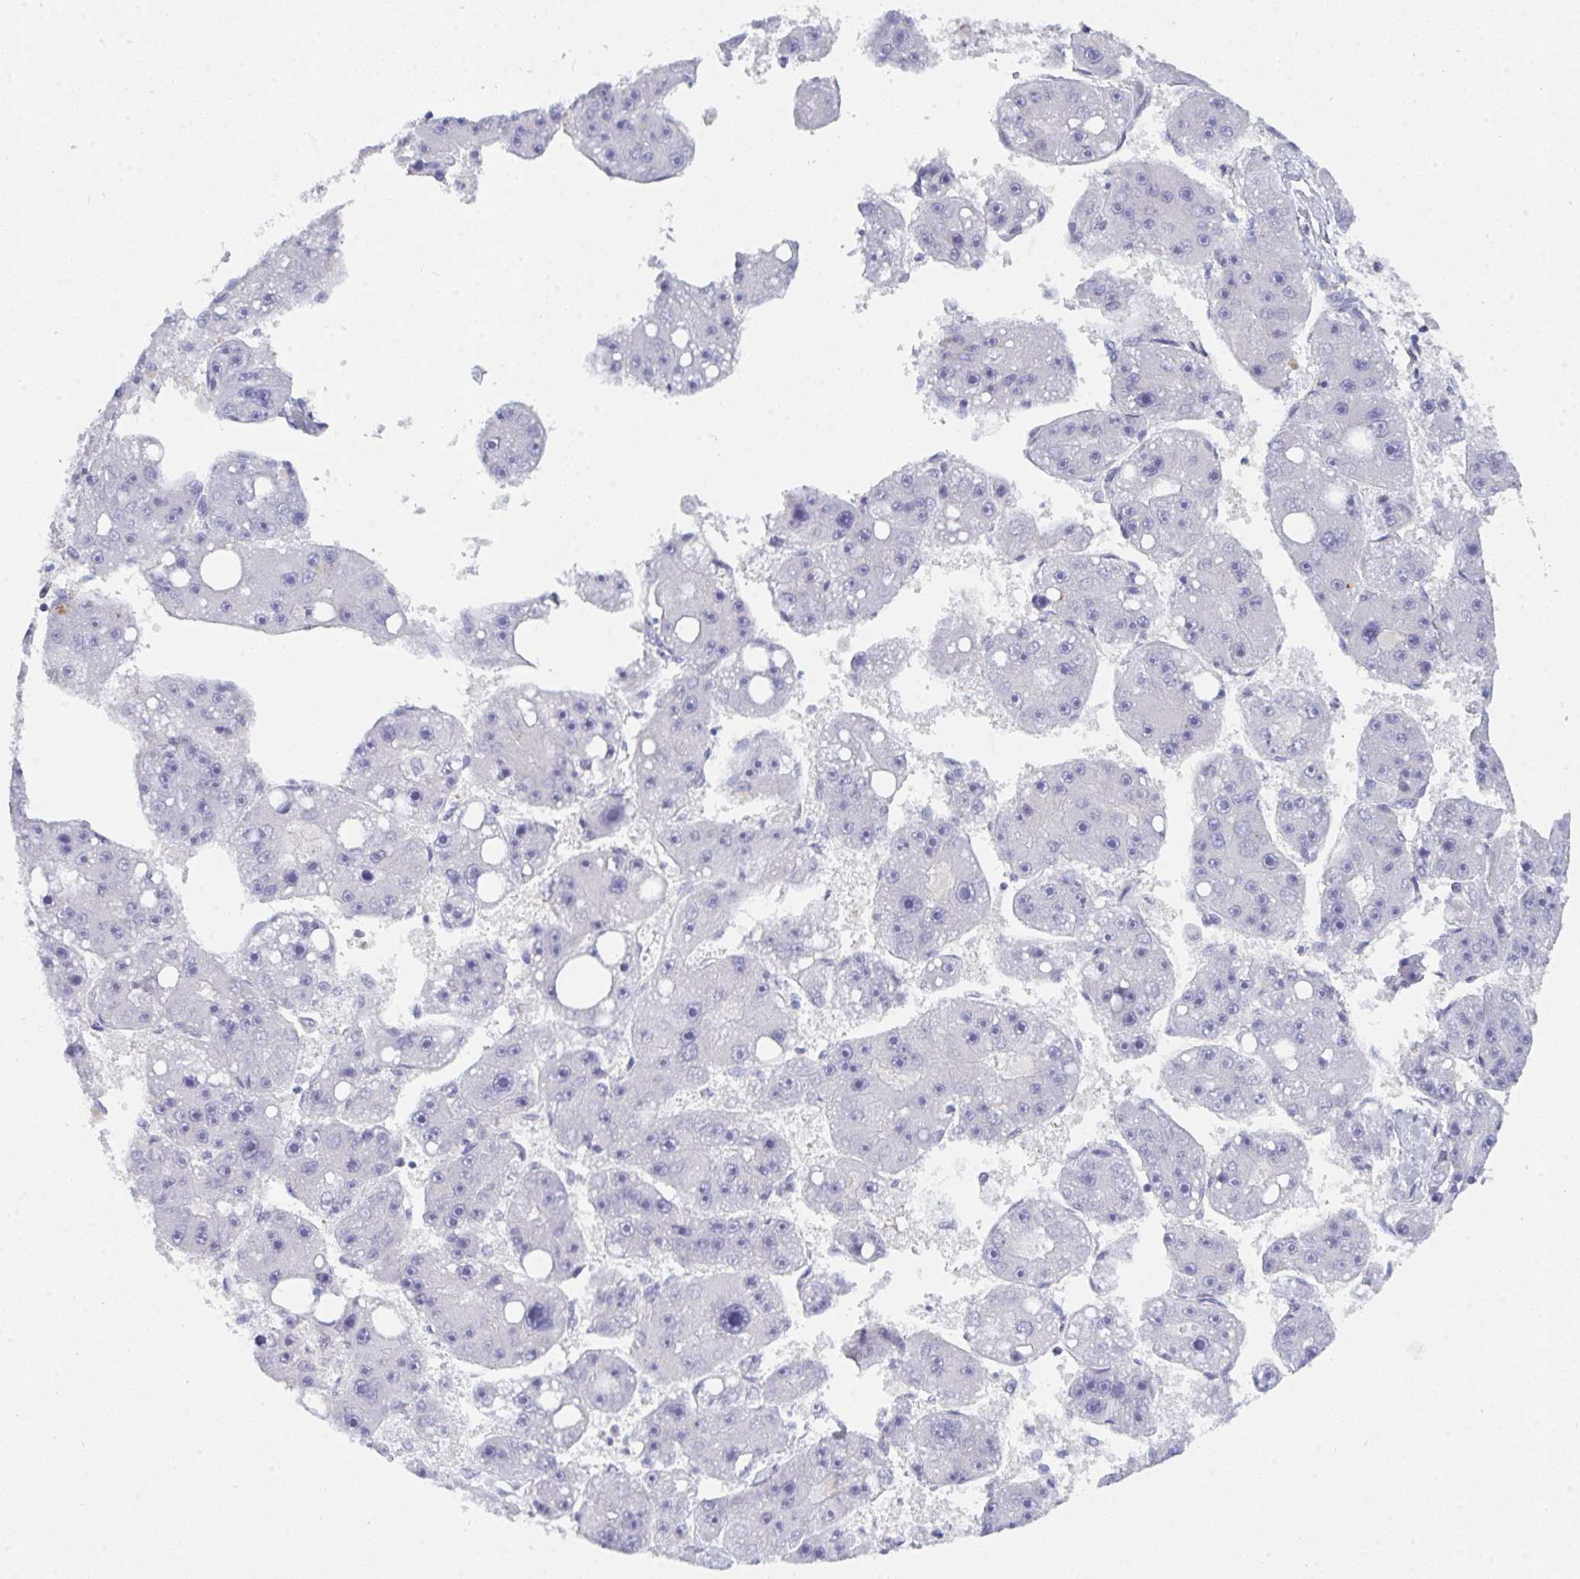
{"staining": {"intensity": "negative", "quantity": "none", "location": "none"}, "tissue": "liver cancer", "cell_type": "Tumor cells", "image_type": "cancer", "snomed": [{"axis": "morphology", "description": "Carcinoma, Hepatocellular, NOS"}, {"axis": "topography", "description": "Liver"}], "caption": "Micrograph shows no protein expression in tumor cells of hepatocellular carcinoma (liver) tissue. (Brightfield microscopy of DAB (3,3'-diaminobenzidine) immunohistochemistry at high magnification).", "gene": "GAB1", "patient": {"sex": "female", "age": 61}}